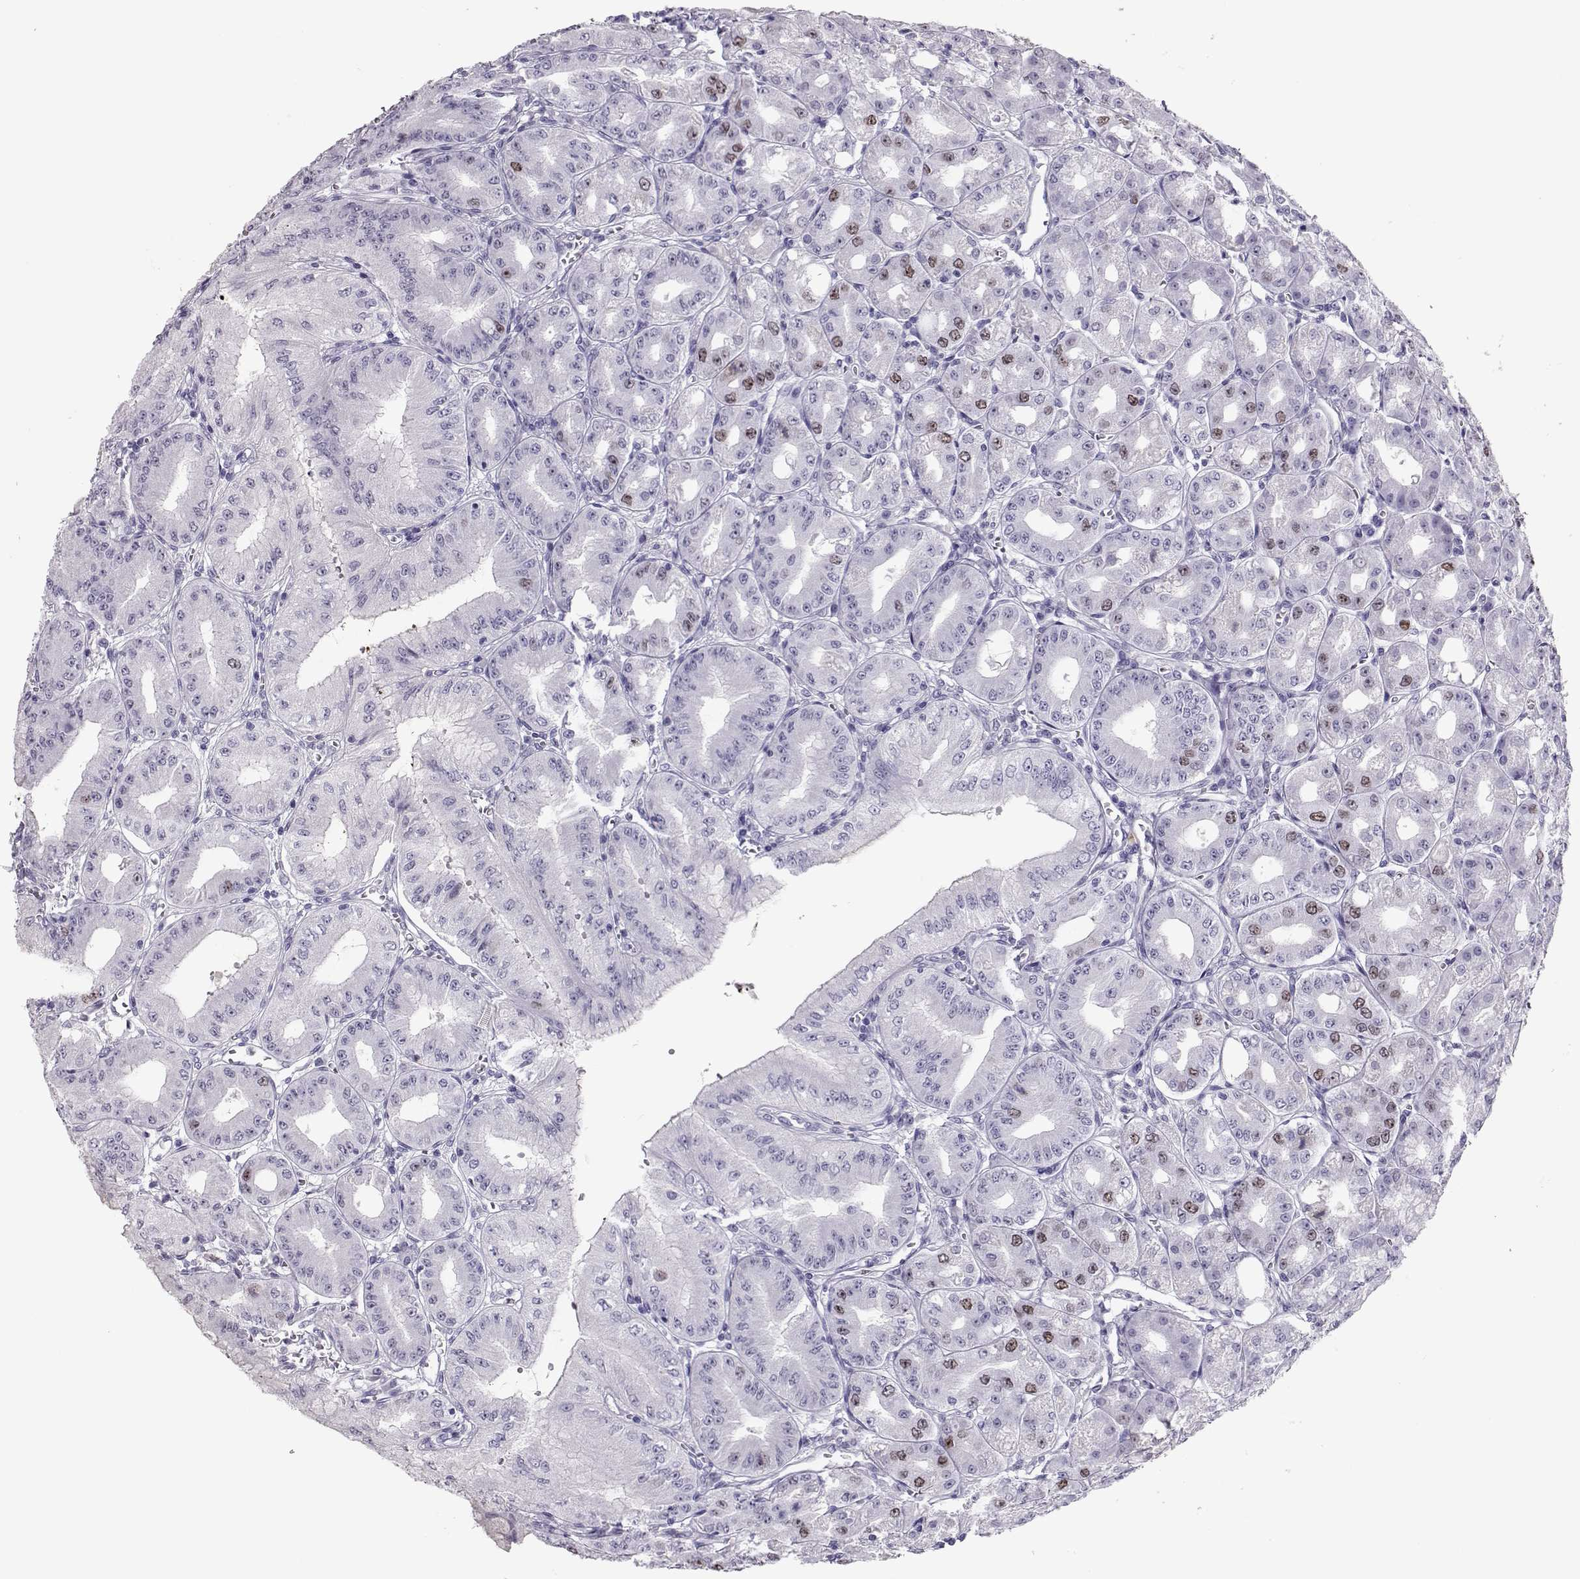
{"staining": {"intensity": "moderate", "quantity": "<25%", "location": "nuclear"}, "tissue": "stomach", "cell_type": "Glandular cells", "image_type": "normal", "snomed": [{"axis": "morphology", "description": "Normal tissue, NOS"}, {"axis": "topography", "description": "Stomach, lower"}], "caption": "IHC of normal human stomach exhibits low levels of moderate nuclear positivity in approximately <25% of glandular cells. Nuclei are stained in blue.", "gene": "SGO1", "patient": {"sex": "male", "age": 71}}